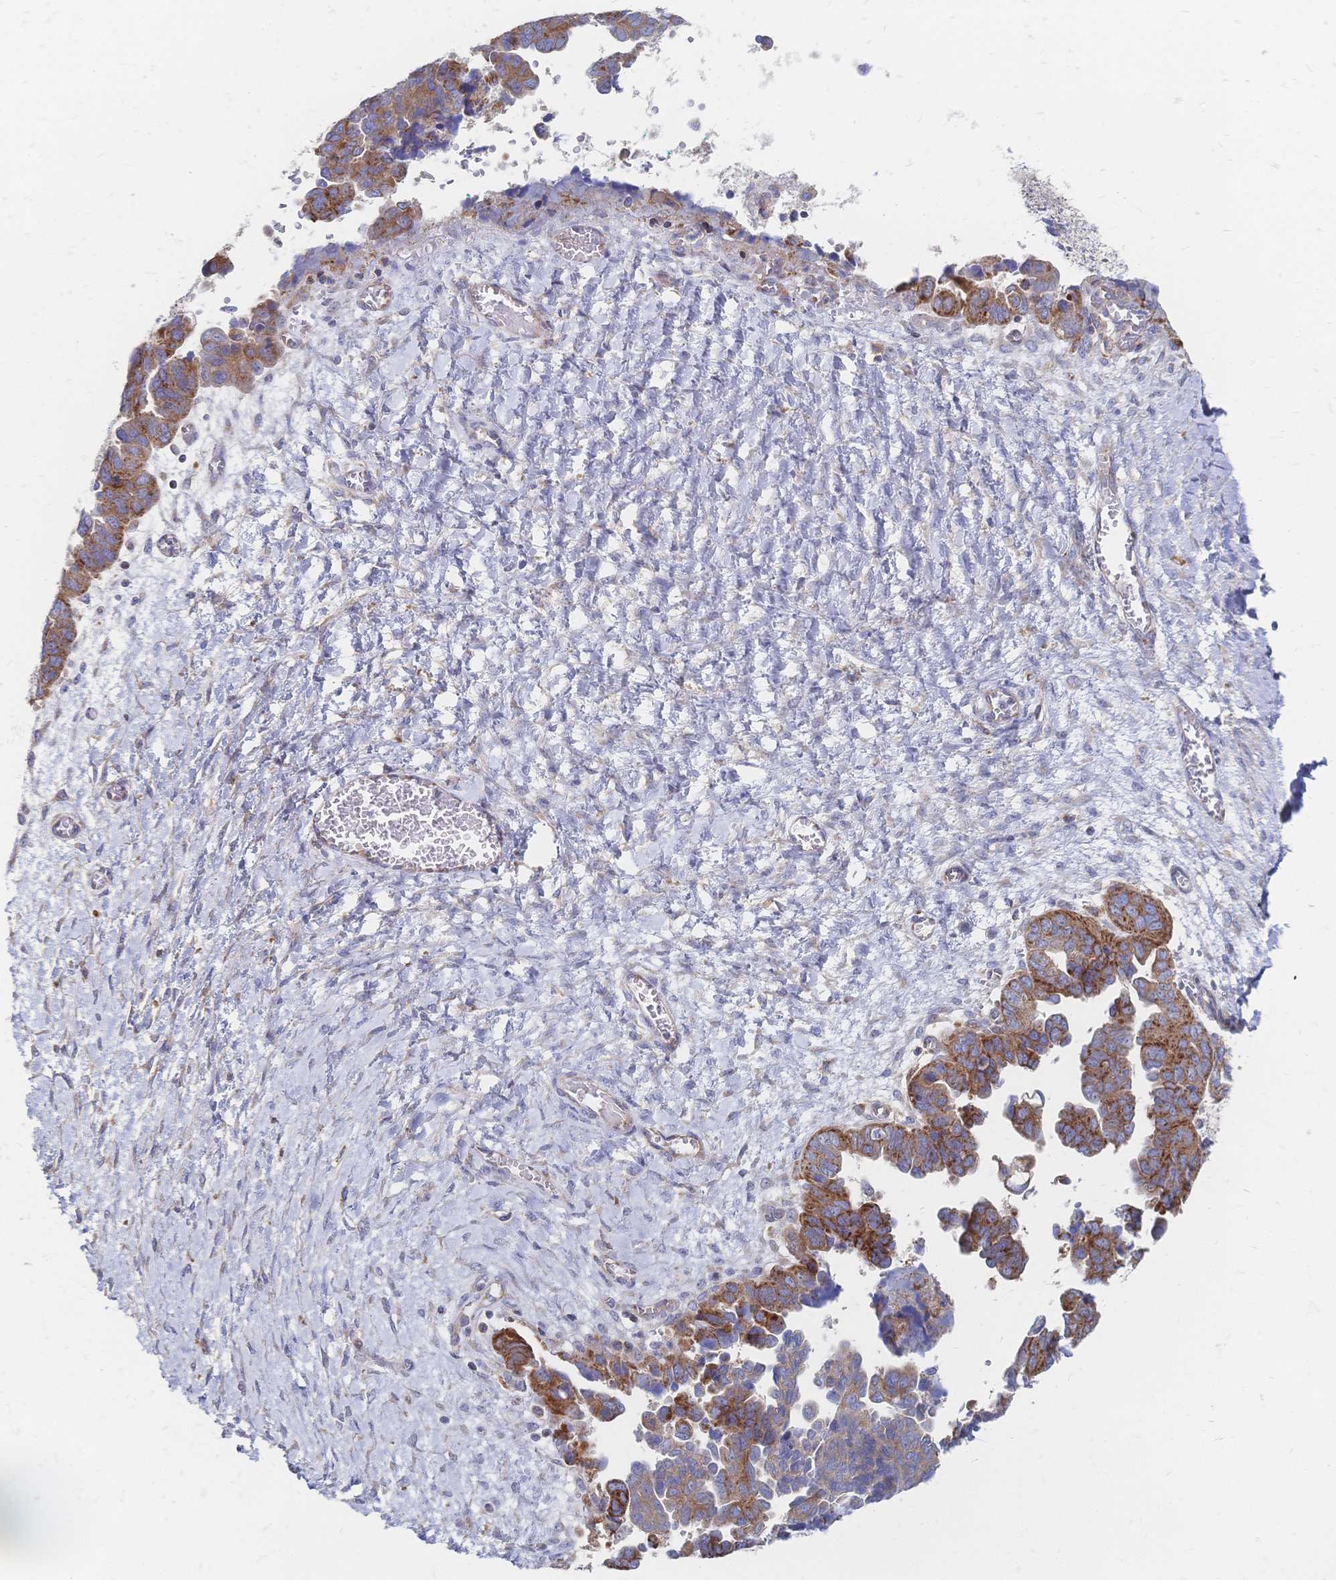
{"staining": {"intensity": "moderate", "quantity": ">75%", "location": "cytoplasmic/membranous"}, "tissue": "ovarian cancer", "cell_type": "Tumor cells", "image_type": "cancer", "snomed": [{"axis": "morphology", "description": "Cystadenocarcinoma, serous, NOS"}, {"axis": "topography", "description": "Ovary"}], "caption": "A high-resolution histopathology image shows immunohistochemistry (IHC) staining of ovarian serous cystadenocarcinoma, which exhibits moderate cytoplasmic/membranous staining in approximately >75% of tumor cells. The staining was performed using DAB to visualize the protein expression in brown, while the nuclei were stained in blue with hematoxylin (Magnification: 20x).", "gene": "SORBS1", "patient": {"sex": "female", "age": 64}}